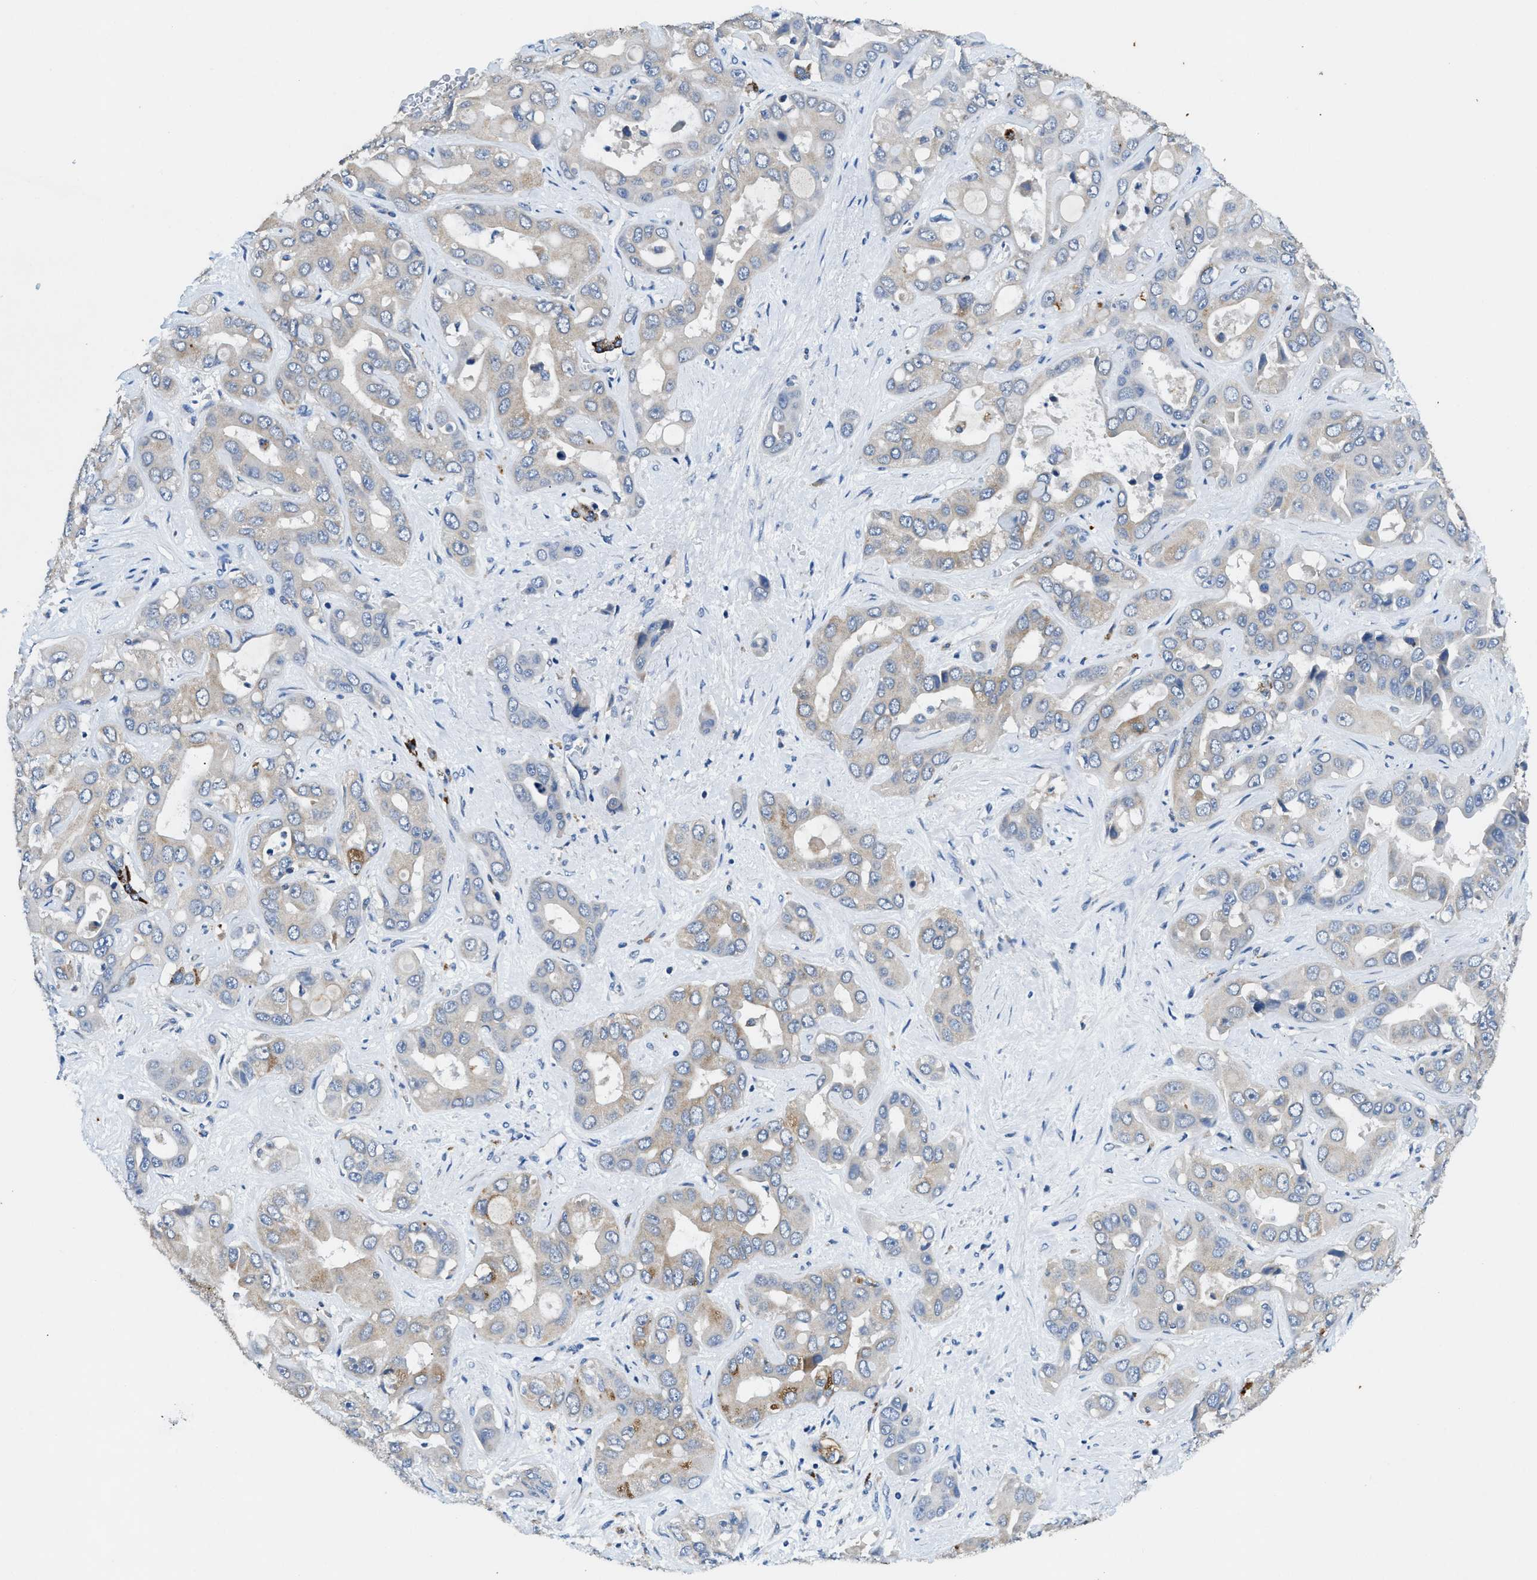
{"staining": {"intensity": "negative", "quantity": "none", "location": "none"}, "tissue": "liver cancer", "cell_type": "Tumor cells", "image_type": "cancer", "snomed": [{"axis": "morphology", "description": "Cholangiocarcinoma"}, {"axis": "topography", "description": "Liver"}], "caption": "There is no significant staining in tumor cells of liver cancer (cholangiocarcinoma).", "gene": "CDK15", "patient": {"sex": "female", "age": 52}}